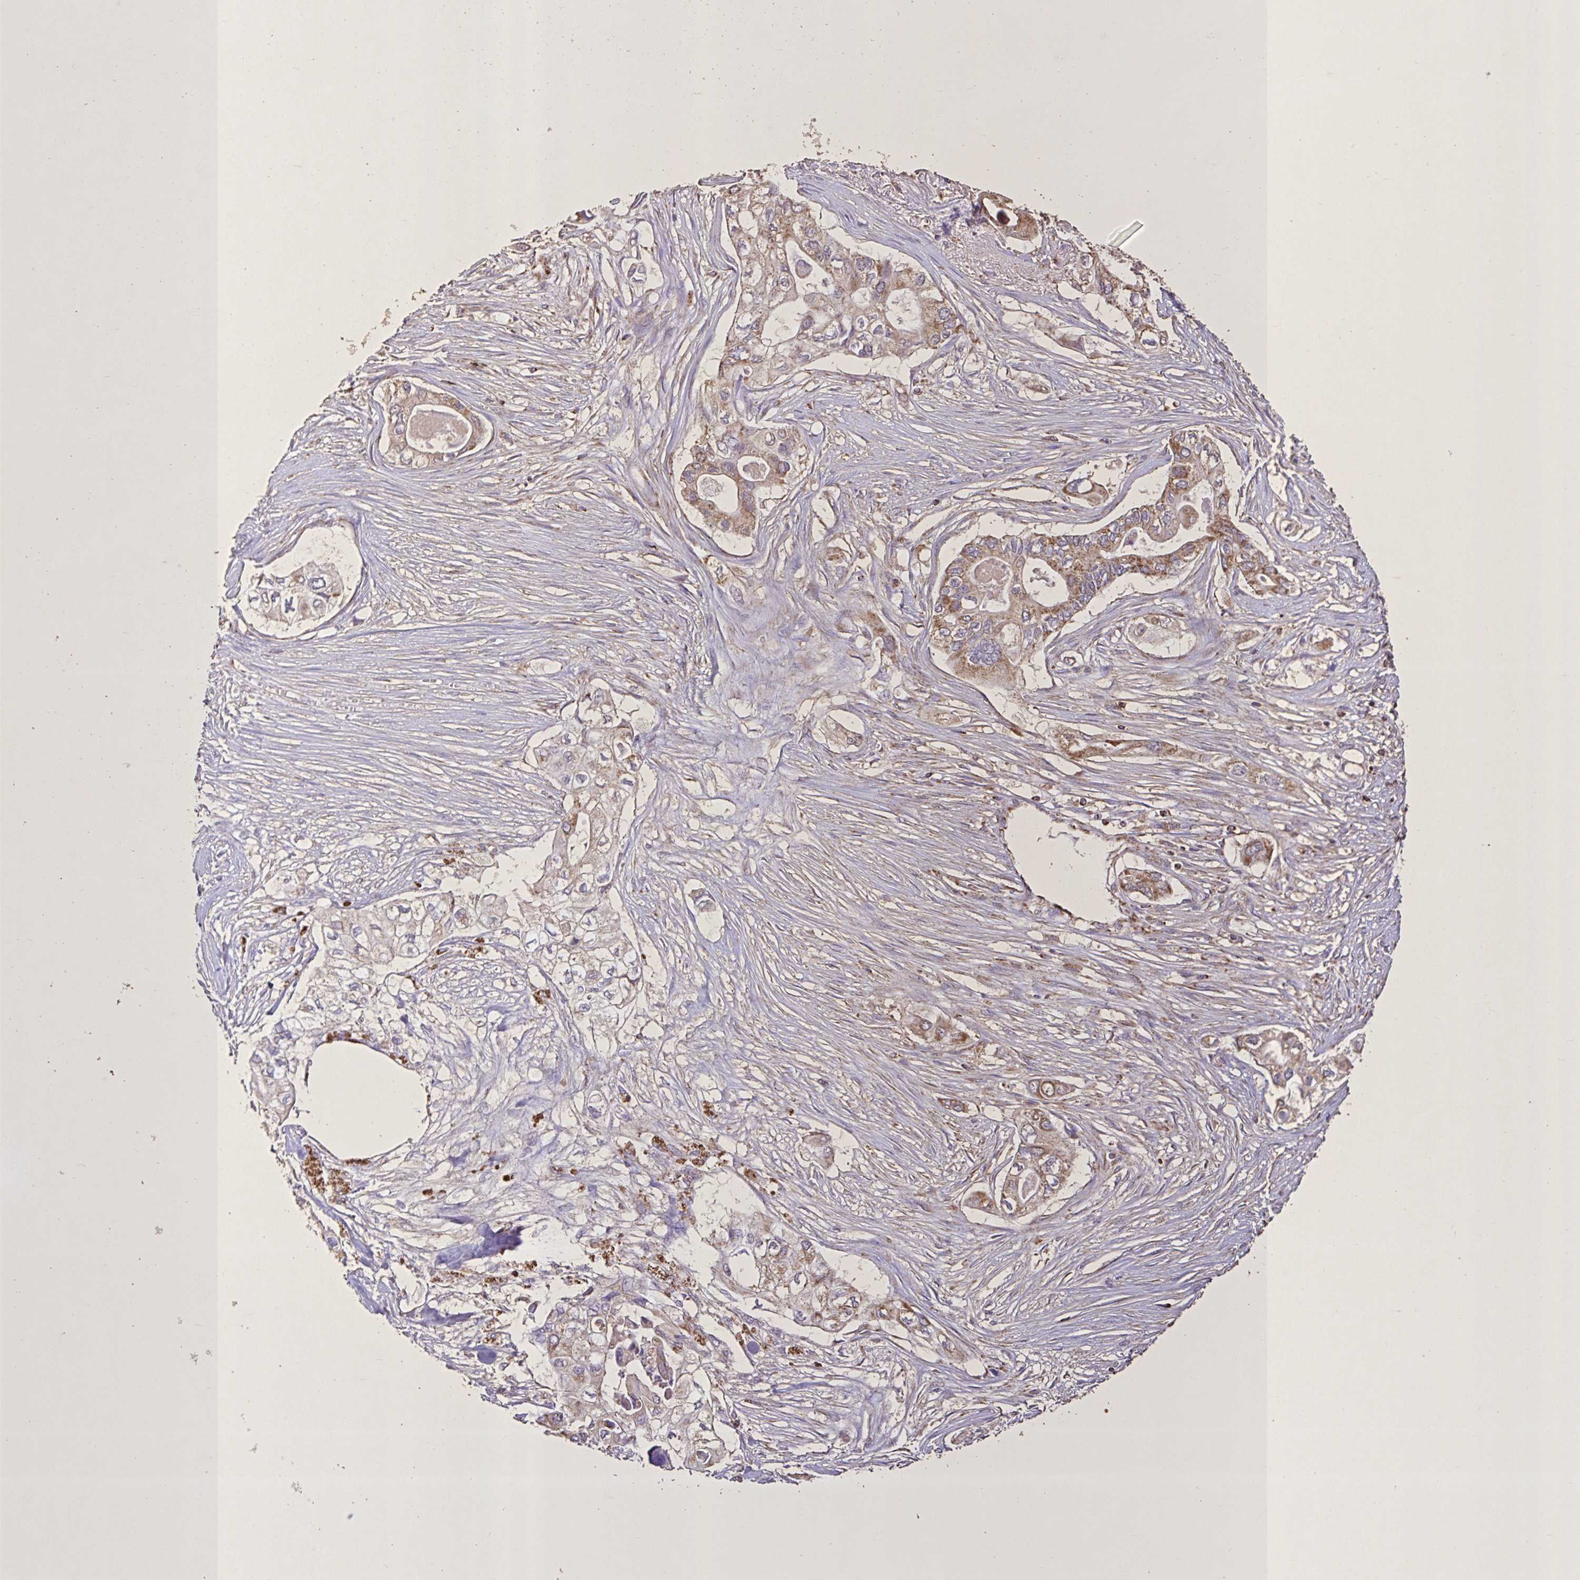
{"staining": {"intensity": "moderate", "quantity": ">75%", "location": "cytoplasmic/membranous"}, "tissue": "pancreatic cancer", "cell_type": "Tumor cells", "image_type": "cancer", "snomed": [{"axis": "morphology", "description": "Adenocarcinoma, NOS"}, {"axis": "topography", "description": "Pancreas"}], "caption": "Pancreatic cancer (adenocarcinoma) stained for a protein (brown) demonstrates moderate cytoplasmic/membranous positive expression in approximately >75% of tumor cells.", "gene": "AGK", "patient": {"sex": "female", "age": 63}}